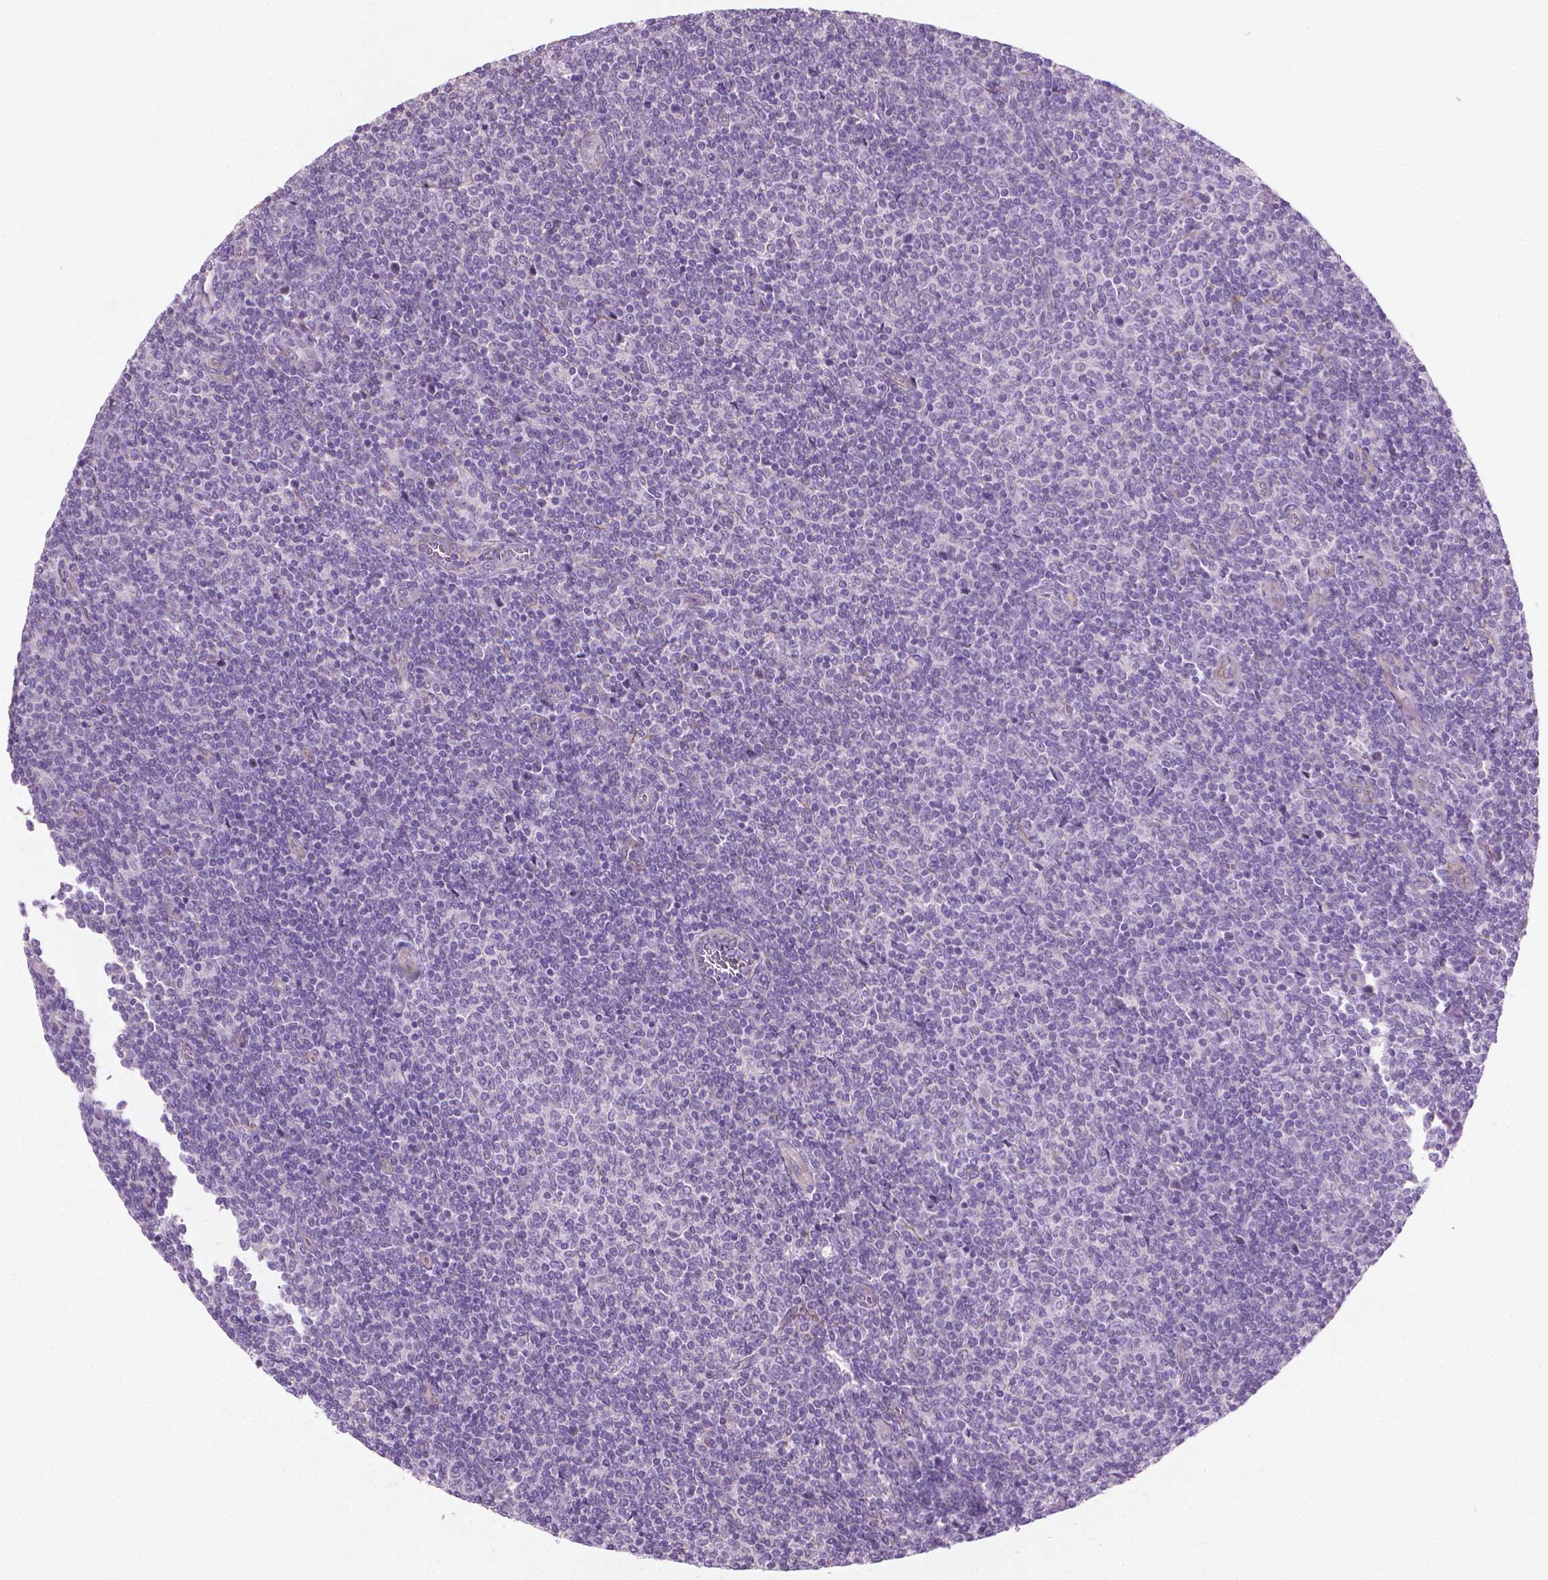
{"staining": {"intensity": "negative", "quantity": "none", "location": "none"}, "tissue": "lymphoma", "cell_type": "Tumor cells", "image_type": "cancer", "snomed": [{"axis": "morphology", "description": "Malignant lymphoma, non-Hodgkin's type, Low grade"}, {"axis": "topography", "description": "Lymph node"}], "caption": "Immunohistochemical staining of lymphoma reveals no significant expression in tumor cells.", "gene": "KRT73", "patient": {"sex": "male", "age": 52}}